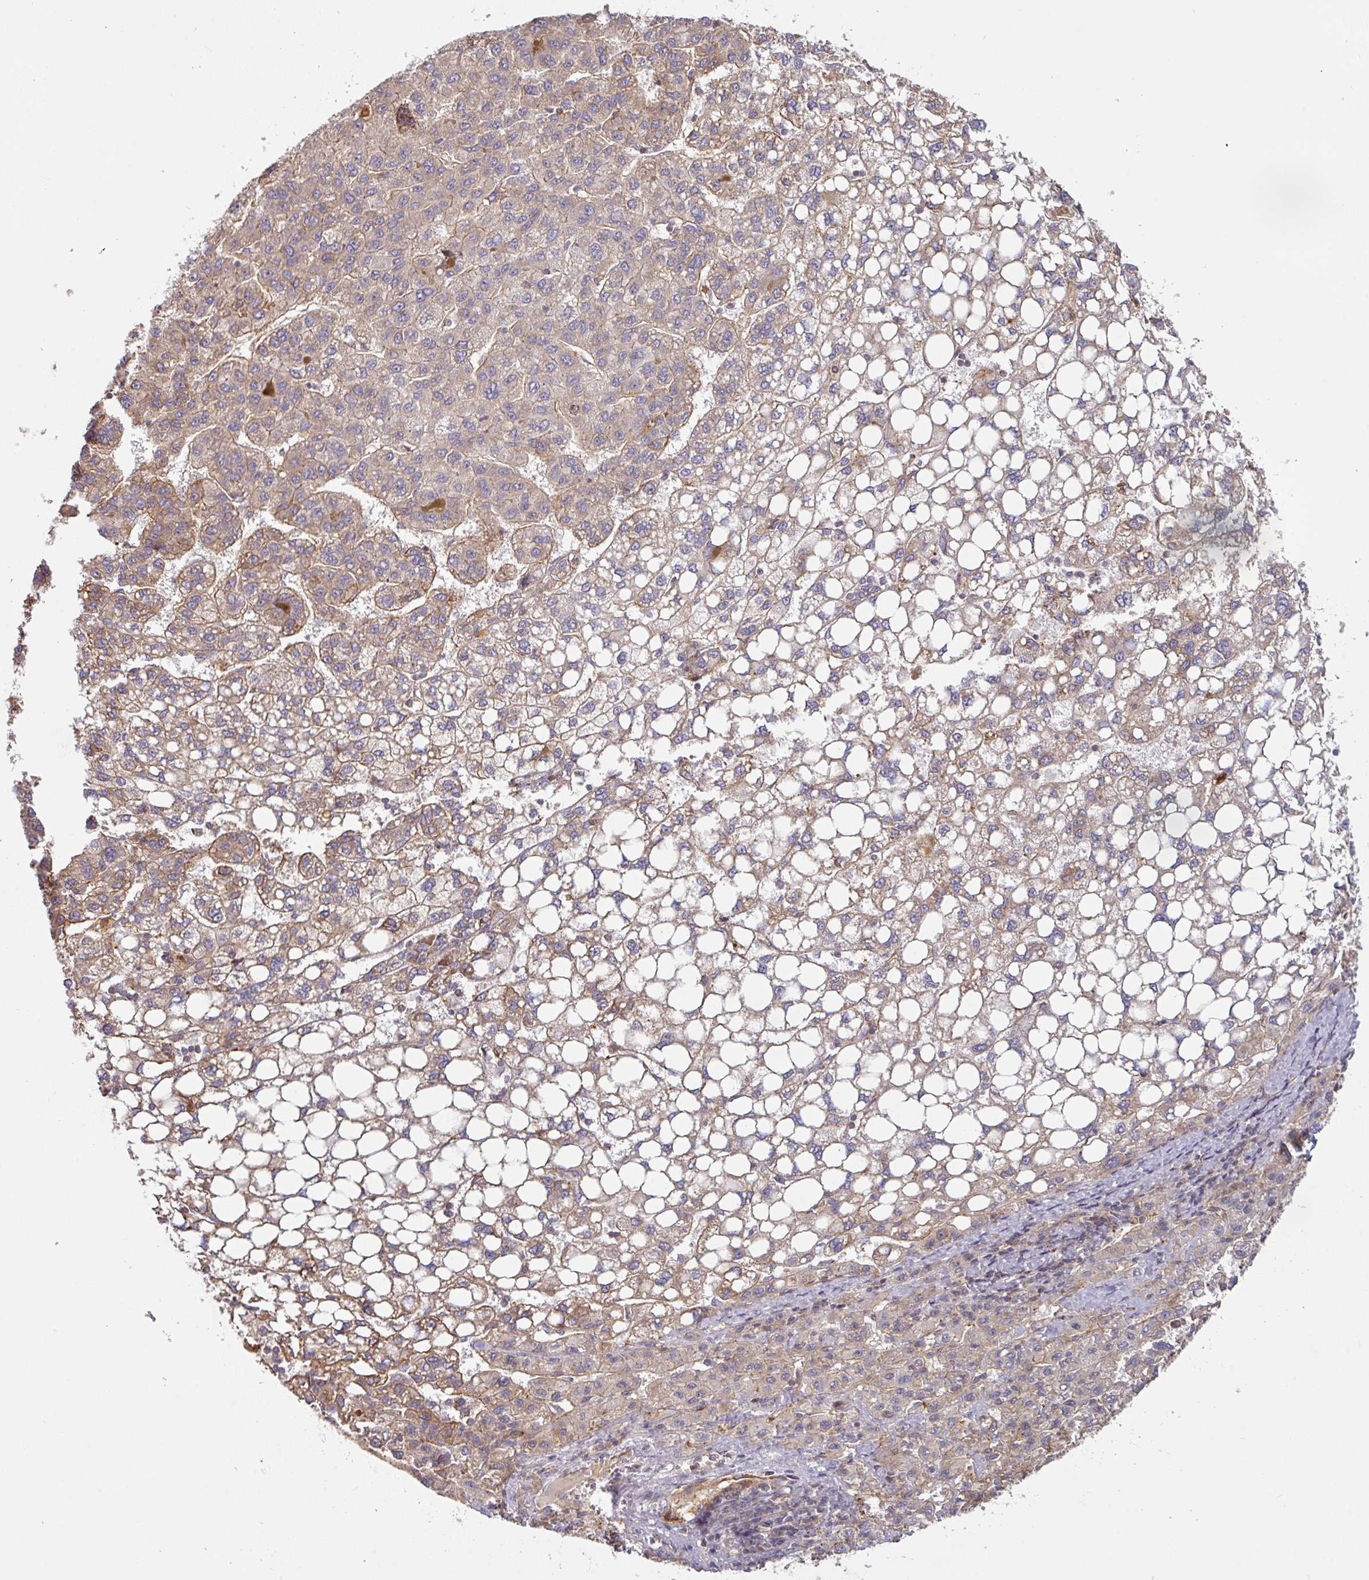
{"staining": {"intensity": "weak", "quantity": ">75%", "location": "cytoplasmic/membranous"}, "tissue": "liver cancer", "cell_type": "Tumor cells", "image_type": "cancer", "snomed": [{"axis": "morphology", "description": "Carcinoma, Hepatocellular, NOS"}, {"axis": "topography", "description": "Liver"}], "caption": "About >75% of tumor cells in liver hepatocellular carcinoma exhibit weak cytoplasmic/membranous protein positivity as visualized by brown immunohistochemical staining.", "gene": "CASP2", "patient": {"sex": "female", "age": 82}}